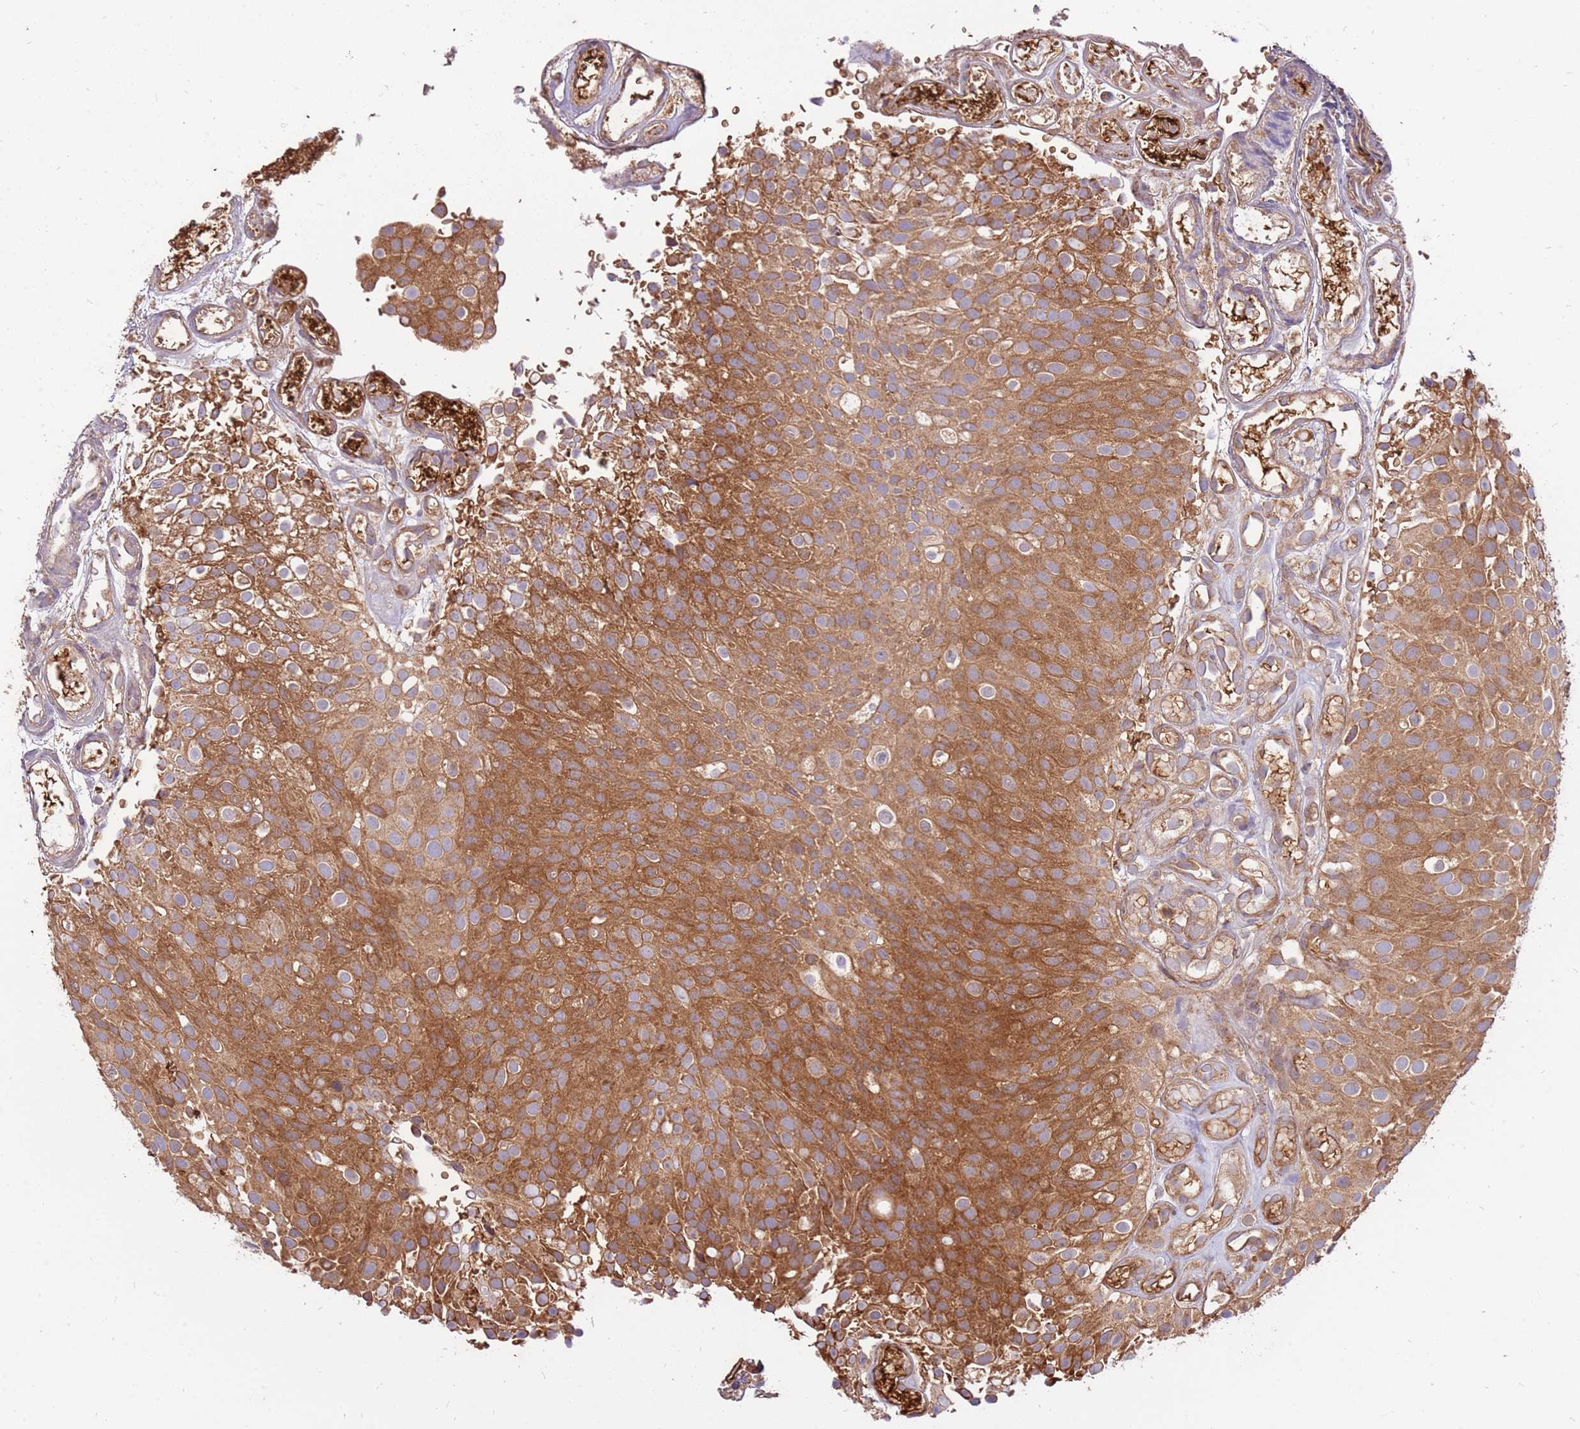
{"staining": {"intensity": "moderate", "quantity": ">75%", "location": "cytoplasmic/membranous"}, "tissue": "urothelial cancer", "cell_type": "Tumor cells", "image_type": "cancer", "snomed": [{"axis": "morphology", "description": "Urothelial carcinoma, Low grade"}, {"axis": "topography", "description": "Urinary bladder"}], "caption": "This histopathology image demonstrates immunohistochemistry (IHC) staining of low-grade urothelial carcinoma, with medium moderate cytoplasmic/membranous positivity in approximately >75% of tumor cells.", "gene": "SLC44A5", "patient": {"sex": "male", "age": 78}}